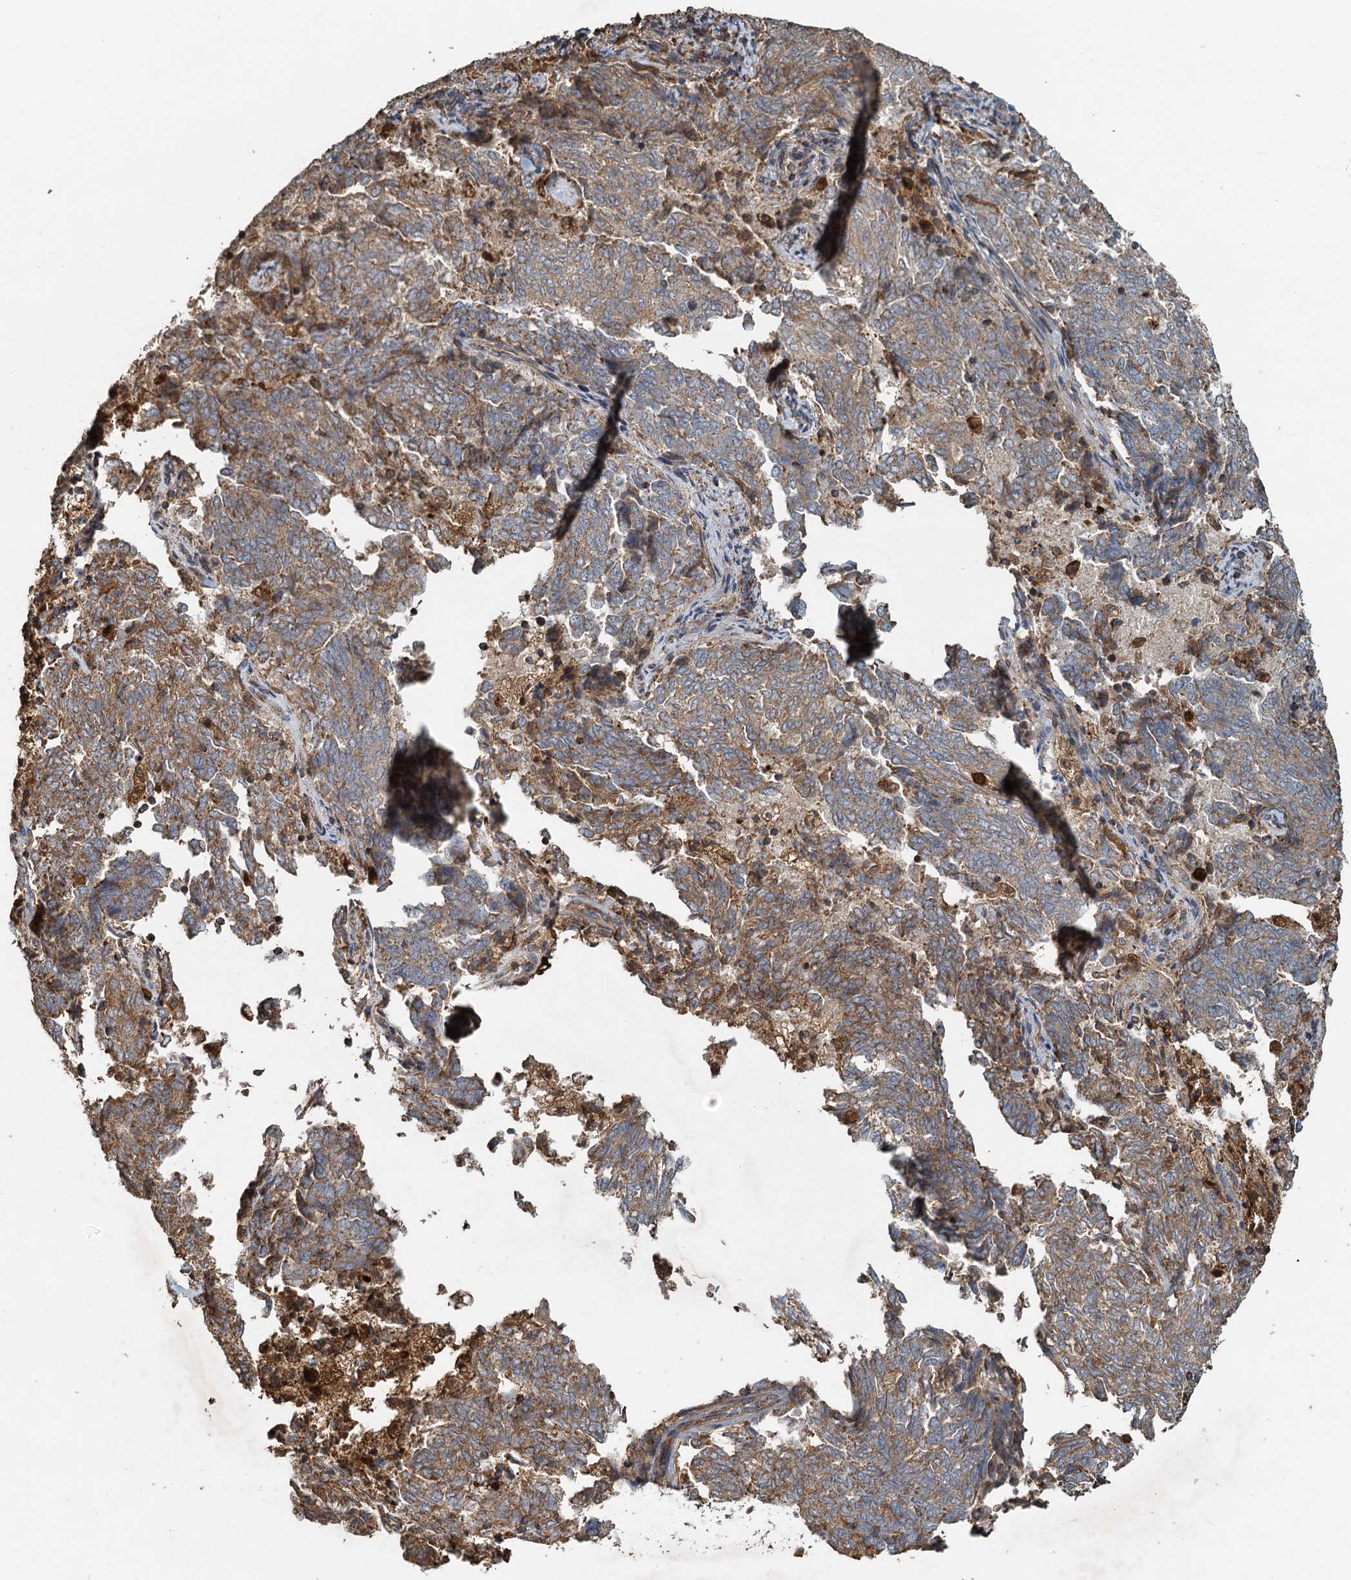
{"staining": {"intensity": "moderate", "quantity": ">75%", "location": "cytoplasmic/membranous"}, "tissue": "endometrial cancer", "cell_type": "Tumor cells", "image_type": "cancer", "snomed": [{"axis": "morphology", "description": "Adenocarcinoma, NOS"}, {"axis": "topography", "description": "Endometrium"}], "caption": "Immunohistochemistry (IHC) histopathology image of neoplastic tissue: endometrial adenocarcinoma stained using immunohistochemistry reveals medium levels of moderate protein expression localized specifically in the cytoplasmic/membranous of tumor cells, appearing as a cytoplasmic/membranous brown color.", "gene": "SDS", "patient": {"sex": "female", "age": 80}}